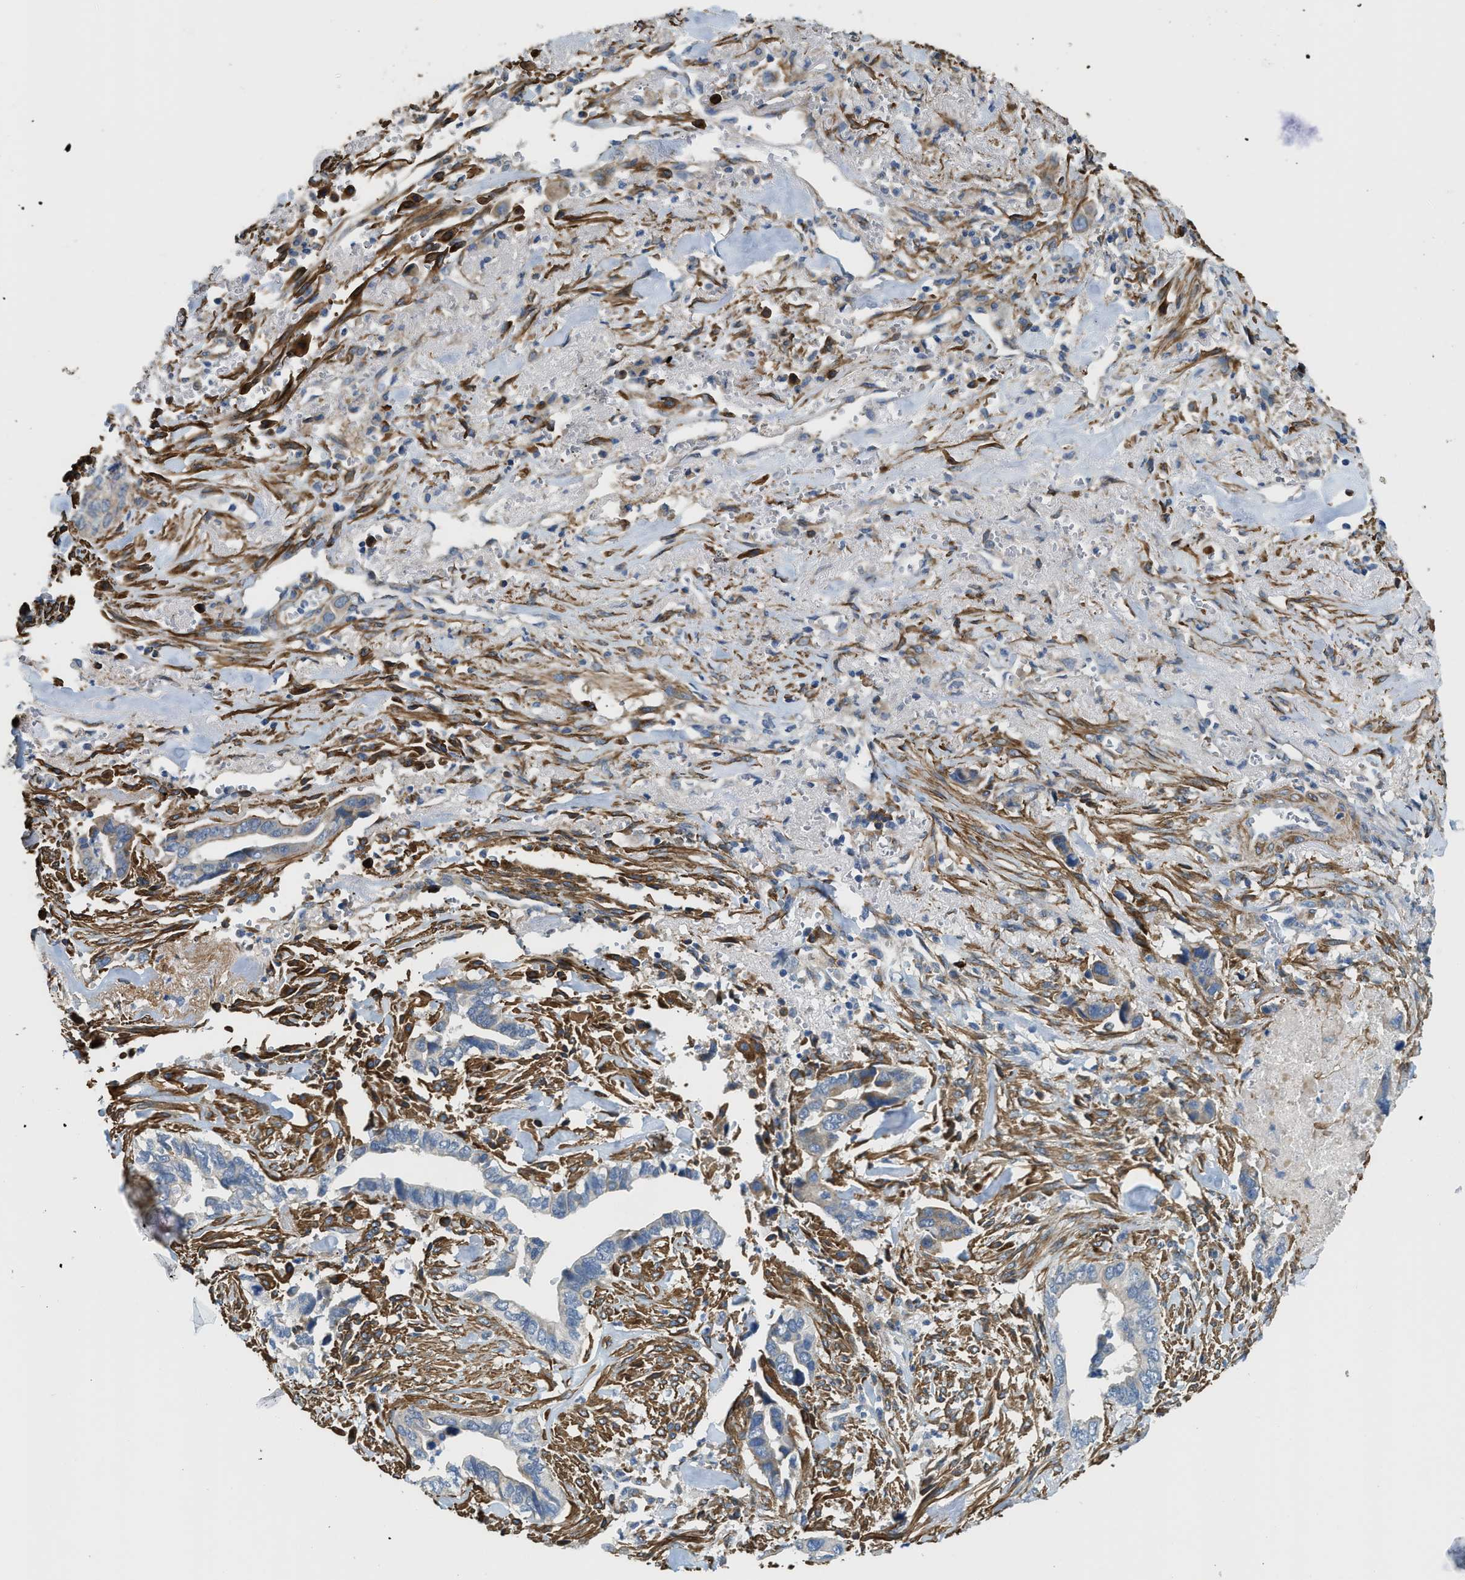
{"staining": {"intensity": "negative", "quantity": "none", "location": "none"}, "tissue": "liver cancer", "cell_type": "Tumor cells", "image_type": "cancer", "snomed": [{"axis": "morphology", "description": "Cholangiocarcinoma"}, {"axis": "topography", "description": "Liver"}], "caption": "This is an IHC image of human liver cancer (cholangiocarcinoma). There is no staining in tumor cells.", "gene": "BMPR1A", "patient": {"sex": "female", "age": 79}}